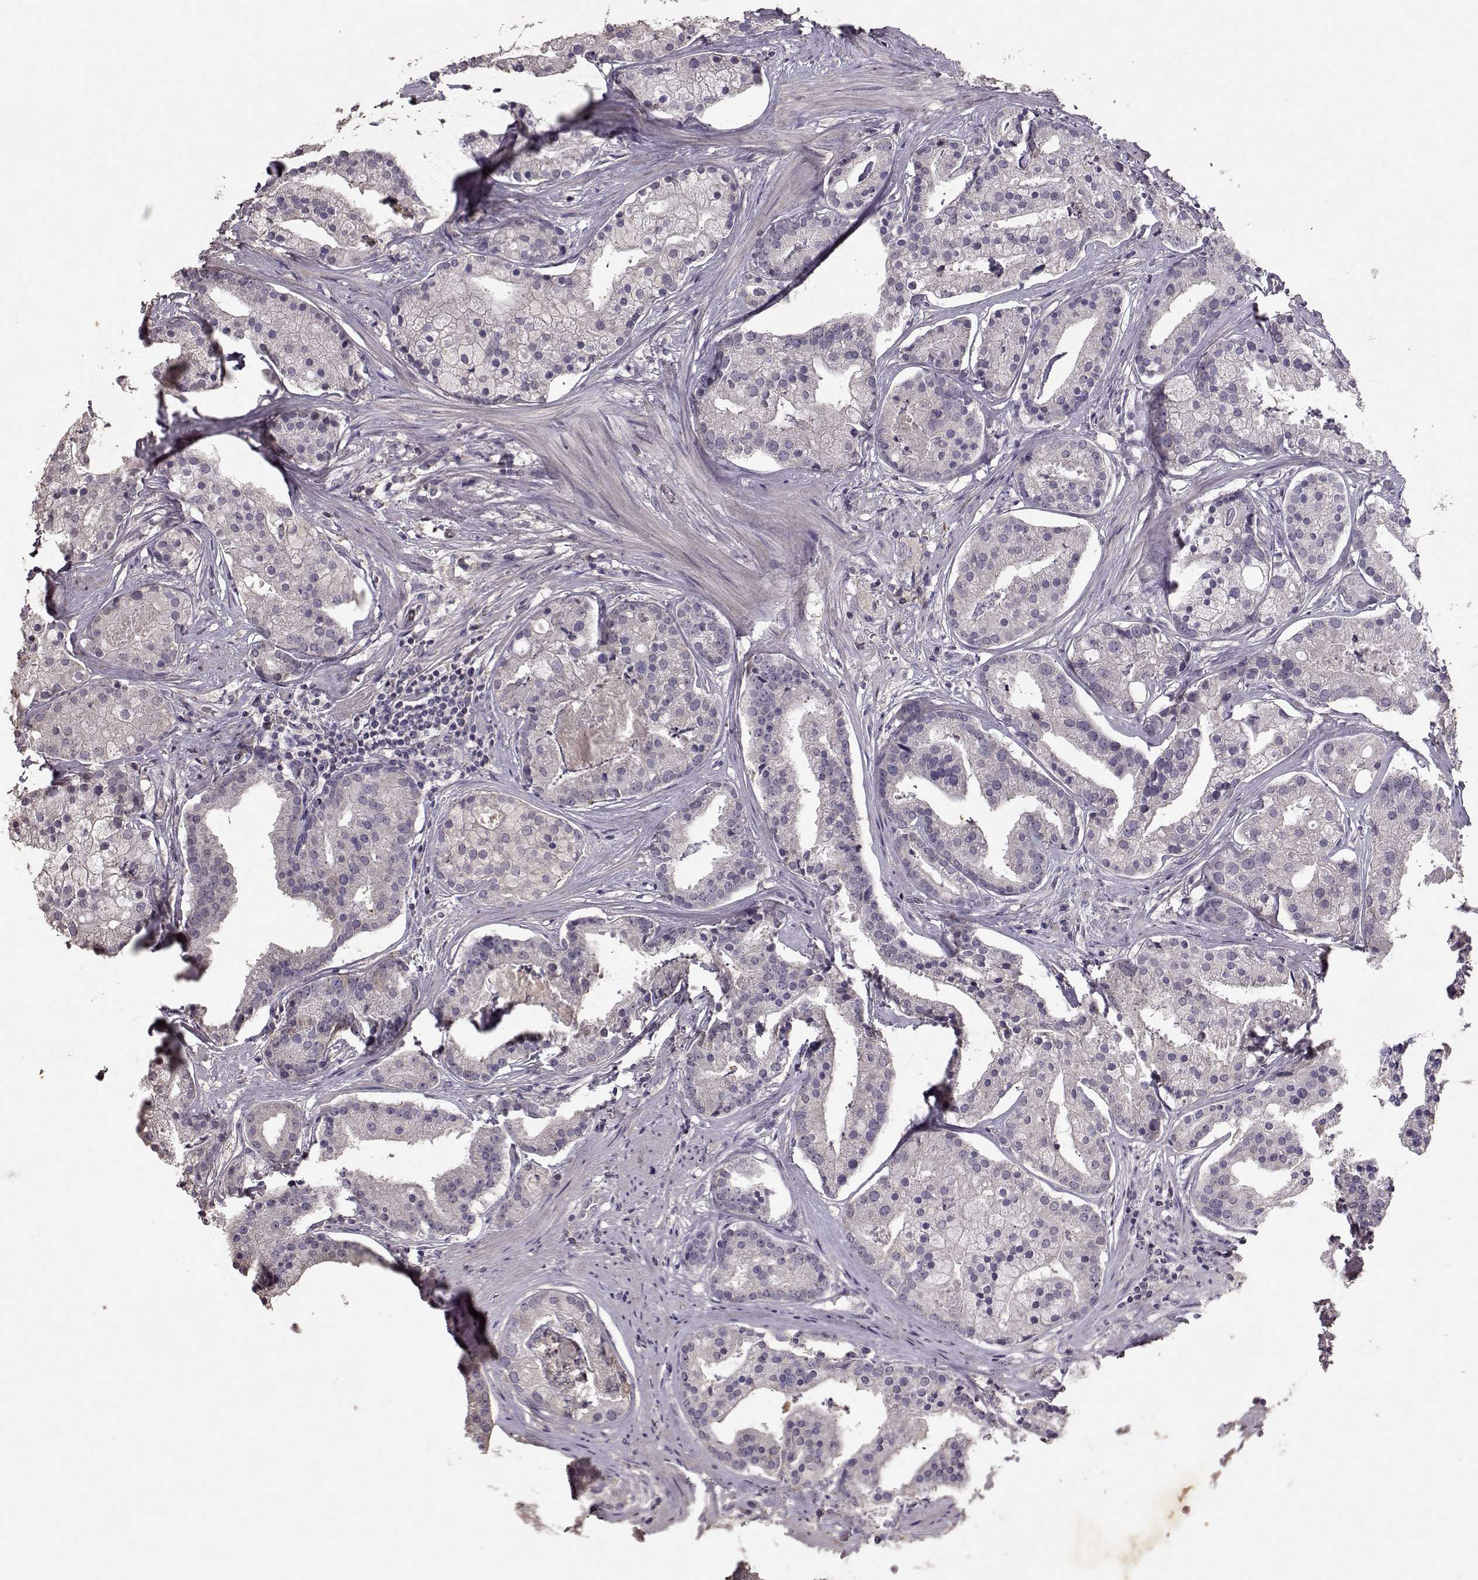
{"staining": {"intensity": "negative", "quantity": "none", "location": "none"}, "tissue": "prostate cancer", "cell_type": "Tumor cells", "image_type": "cancer", "snomed": [{"axis": "morphology", "description": "Adenocarcinoma, NOS"}, {"axis": "topography", "description": "Prostate and seminal vesicle, NOS"}, {"axis": "topography", "description": "Prostate"}], "caption": "DAB (3,3'-diaminobenzidine) immunohistochemical staining of adenocarcinoma (prostate) shows no significant positivity in tumor cells.", "gene": "PMCH", "patient": {"sex": "male", "age": 44}}